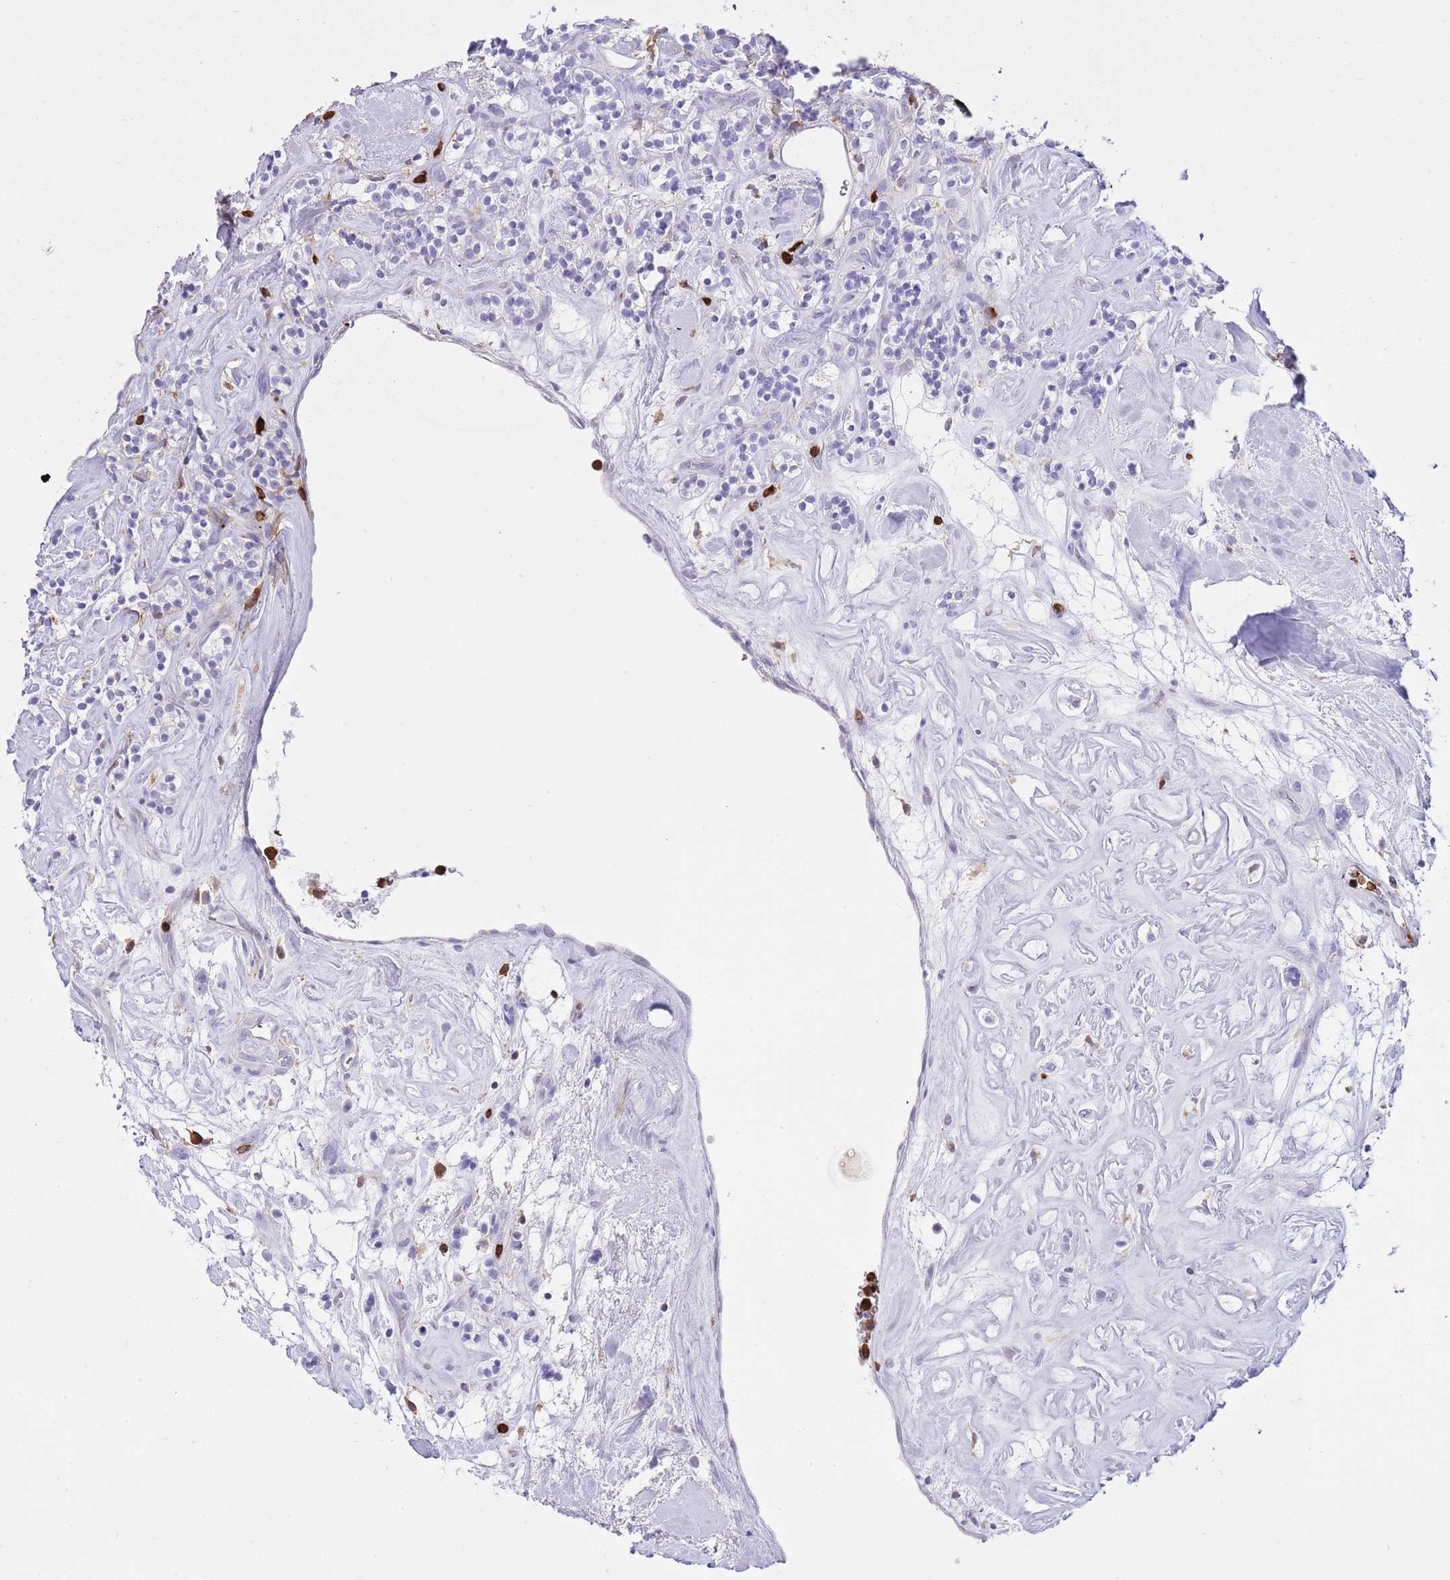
{"staining": {"intensity": "negative", "quantity": "none", "location": "none"}, "tissue": "renal cancer", "cell_type": "Tumor cells", "image_type": "cancer", "snomed": [{"axis": "morphology", "description": "Adenocarcinoma, NOS"}, {"axis": "topography", "description": "Kidney"}], "caption": "A micrograph of human renal cancer is negative for staining in tumor cells.", "gene": "EFHD2", "patient": {"sex": "male", "age": 77}}